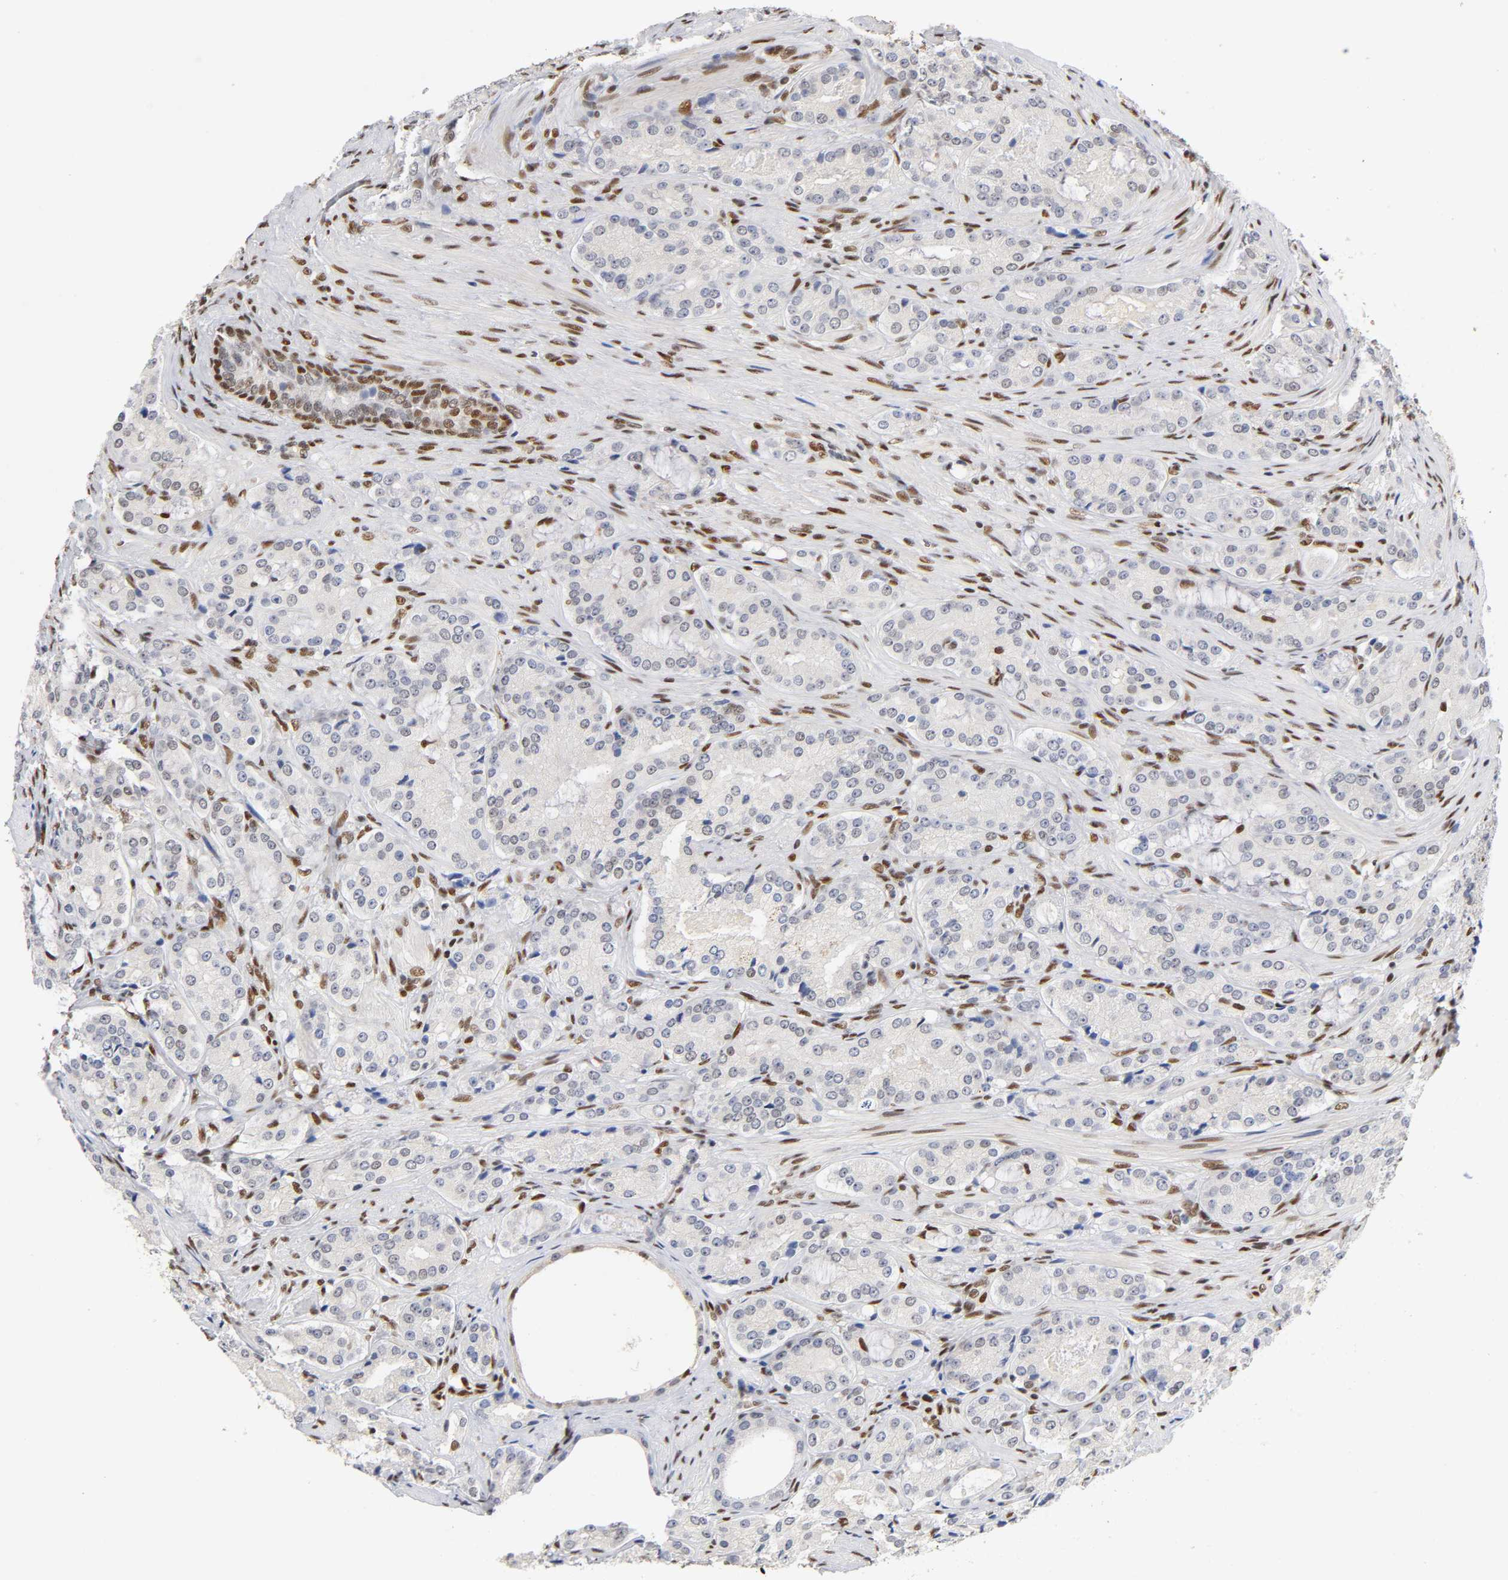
{"staining": {"intensity": "moderate", "quantity": "25%-75%", "location": "nuclear"}, "tissue": "prostate cancer", "cell_type": "Tumor cells", "image_type": "cancer", "snomed": [{"axis": "morphology", "description": "Adenocarcinoma, High grade"}, {"axis": "topography", "description": "Prostate"}], "caption": "Brown immunohistochemical staining in prostate cancer (high-grade adenocarcinoma) reveals moderate nuclear positivity in about 25%-75% of tumor cells.", "gene": "NR3C1", "patient": {"sex": "male", "age": 72}}